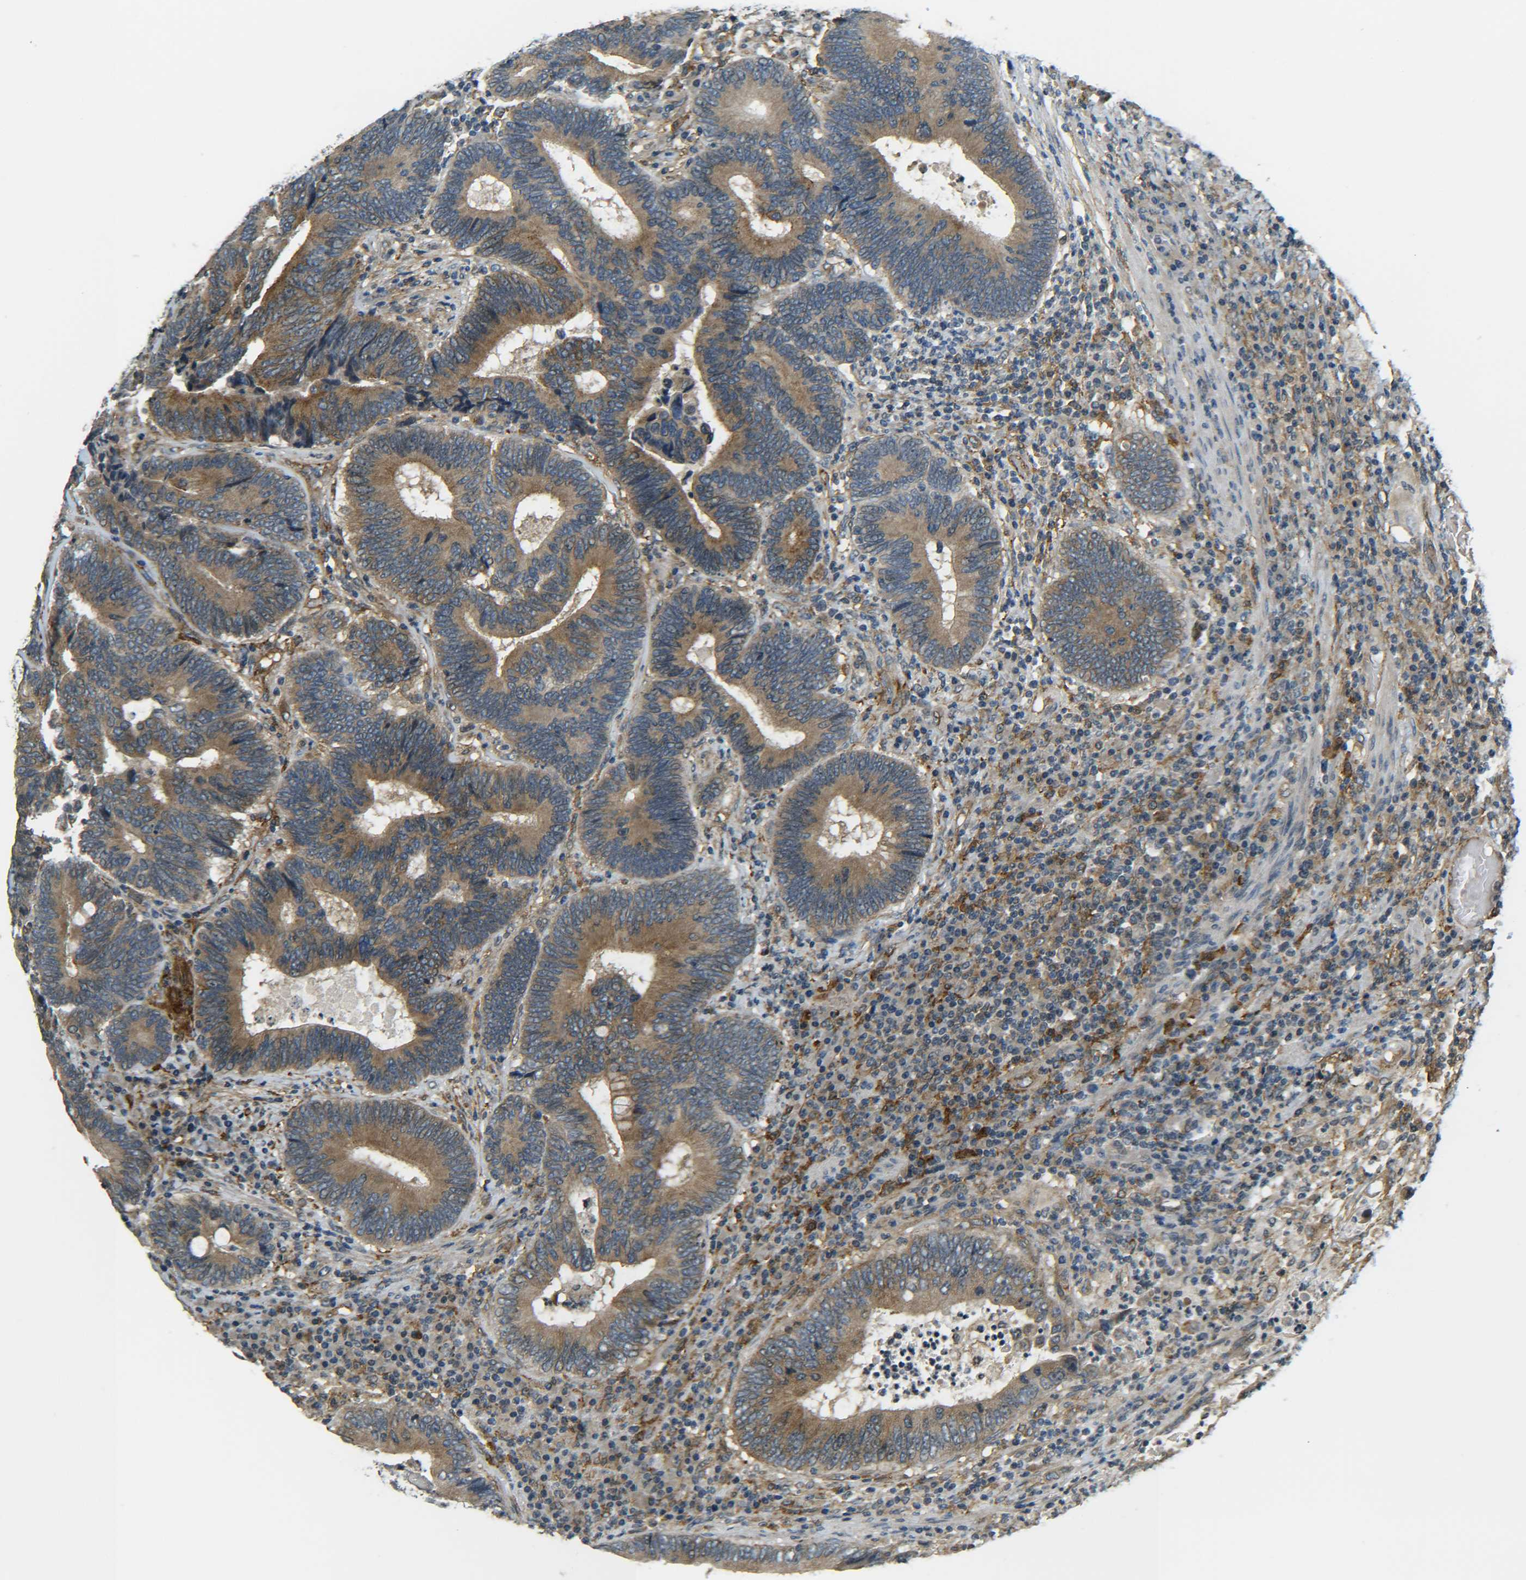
{"staining": {"intensity": "moderate", "quantity": ">75%", "location": "cytoplasmic/membranous"}, "tissue": "colorectal cancer", "cell_type": "Tumor cells", "image_type": "cancer", "snomed": [{"axis": "morphology", "description": "Adenocarcinoma, NOS"}, {"axis": "topography", "description": "Colon"}], "caption": "A brown stain shows moderate cytoplasmic/membranous positivity of a protein in colorectal adenocarcinoma tumor cells. The staining was performed using DAB, with brown indicating positive protein expression. Nuclei are stained blue with hematoxylin.", "gene": "DAB2", "patient": {"sex": "female", "age": 78}}